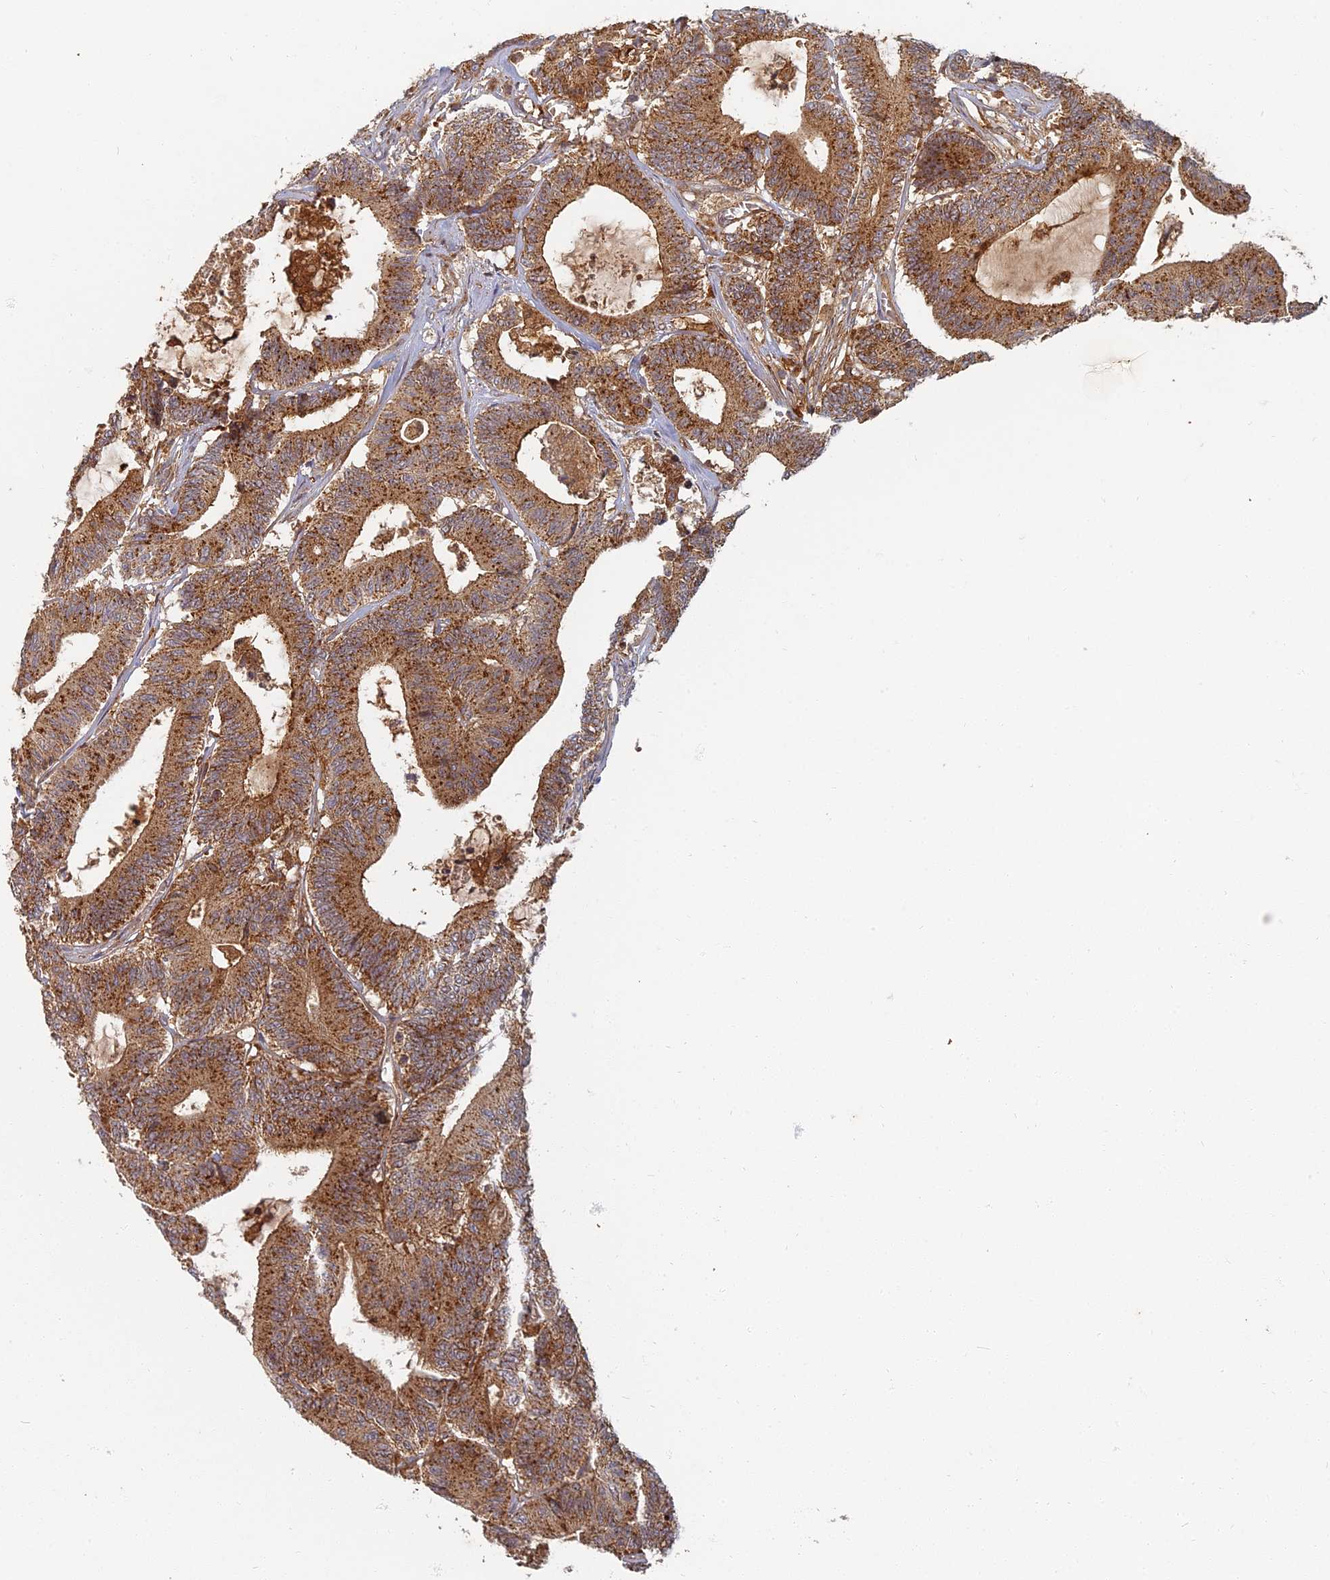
{"staining": {"intensity": "strong", "quantity": ">75%", "location": "cytoplasmic/membranous"}, "tissue": "colorectal cancer", "cell_type": "Tumor cells", "image_type": "cancer", "snomed": [{"axis": "morphology", "description": "Adenocarcinoma, NOS"}, {"axis": "topography", "description": "Colon"}], "caption": "Colorectal cancer (adenocarcinoma) stained with DAB immunohistochemistry (IHC) demonstrates high levels of strong cytoplasmic/membranous staining in approximately >75% of tumor cells.", "gene": "INO80D", "patient": {"sex": "female", "age": 84}}